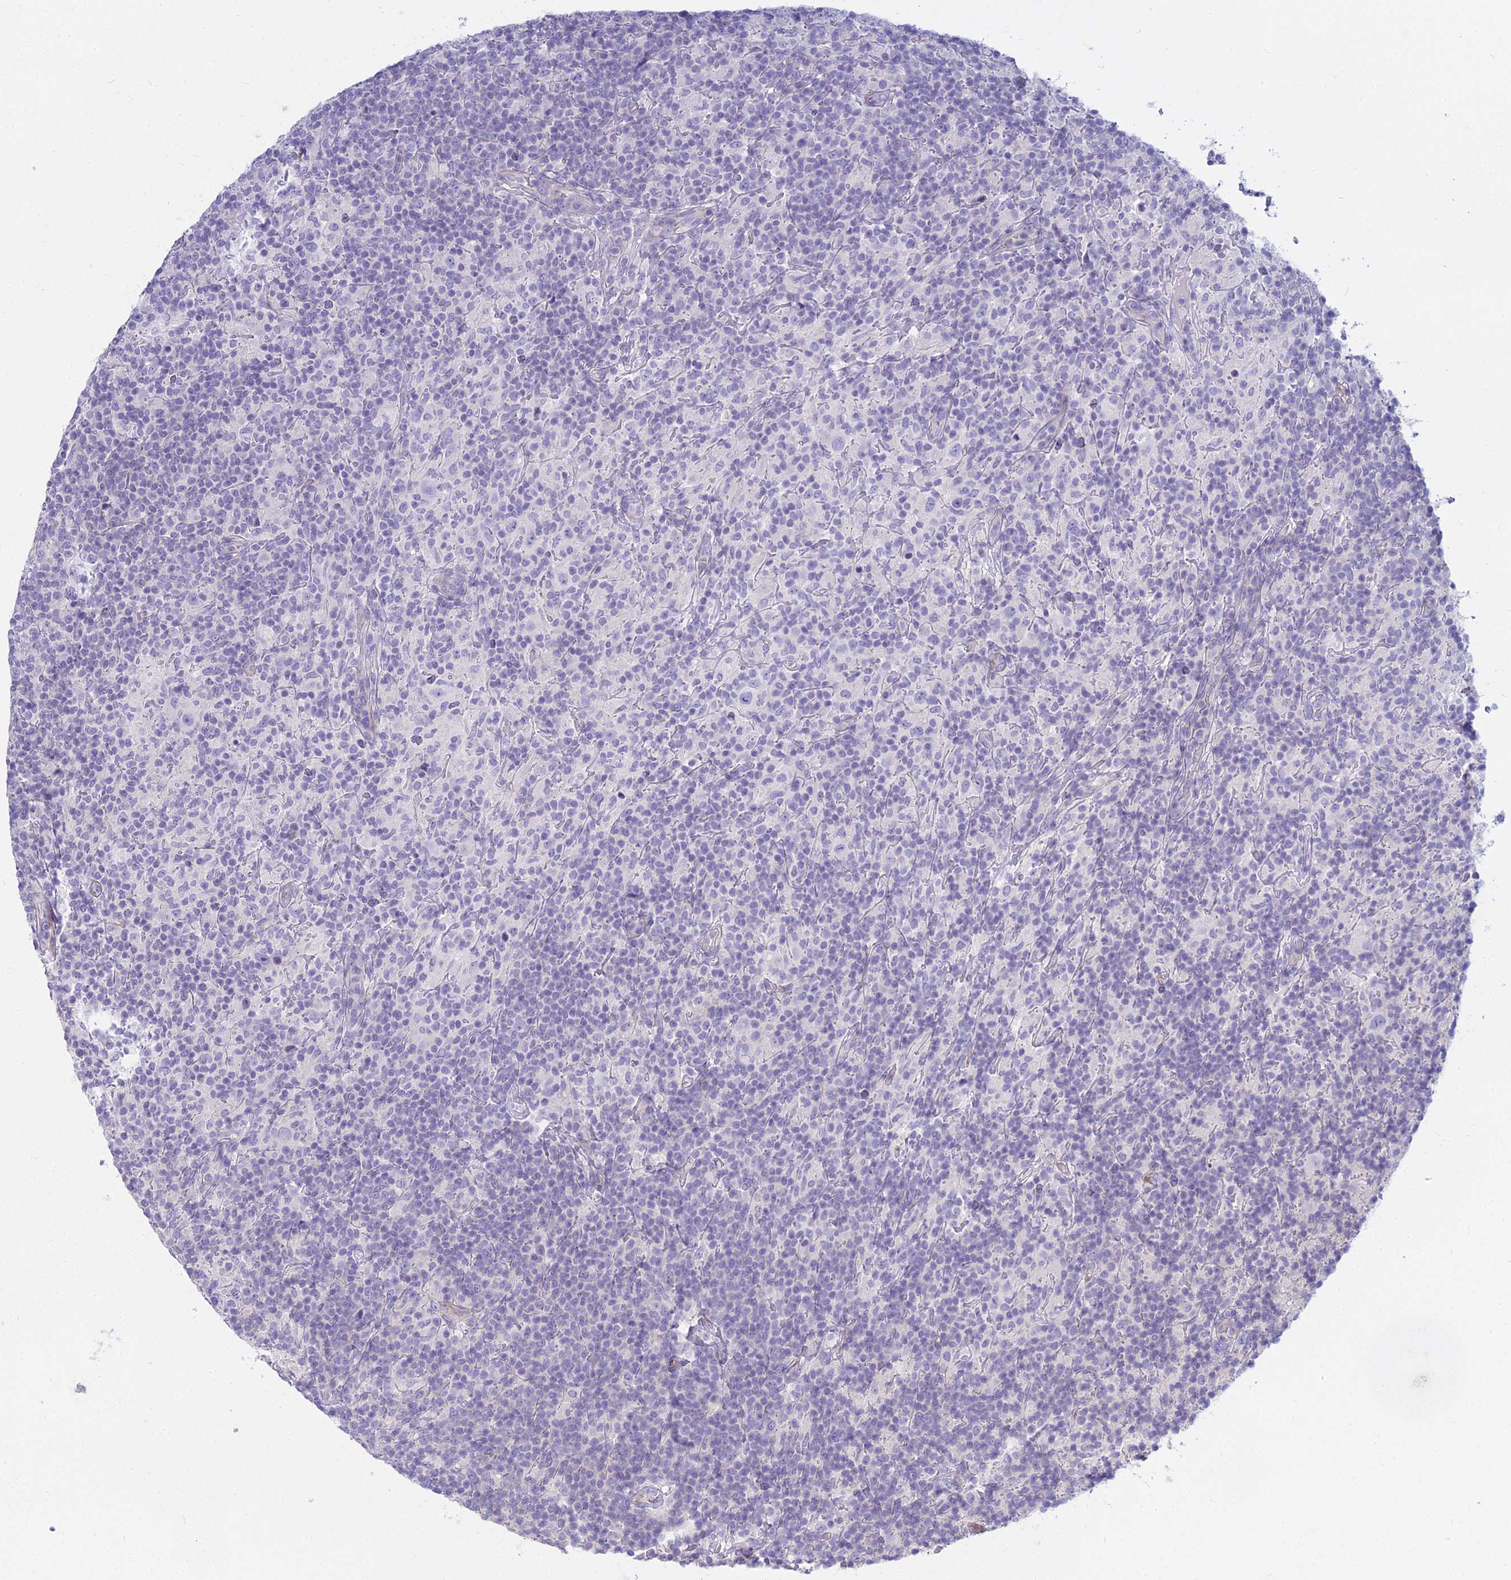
{"staining": {"intensity": "negative", "quantity": "none", "location": "none"}, "tissue": "lymphoma", "cell_type": "Tumor cells", "image_type": "cancer", "snomed": [{"axis": "morphology", "description": "Hodgkin's disease, NOS"}, {"axis": "topography", "description": "Lymph node"}], "caption": "IHC of lymphoma shows no expression in tumor cells. (DAB IHC with hematoxylin counter stain).", "gene": "SMIM24", "patient": {"sex": "male", "age": 70}}